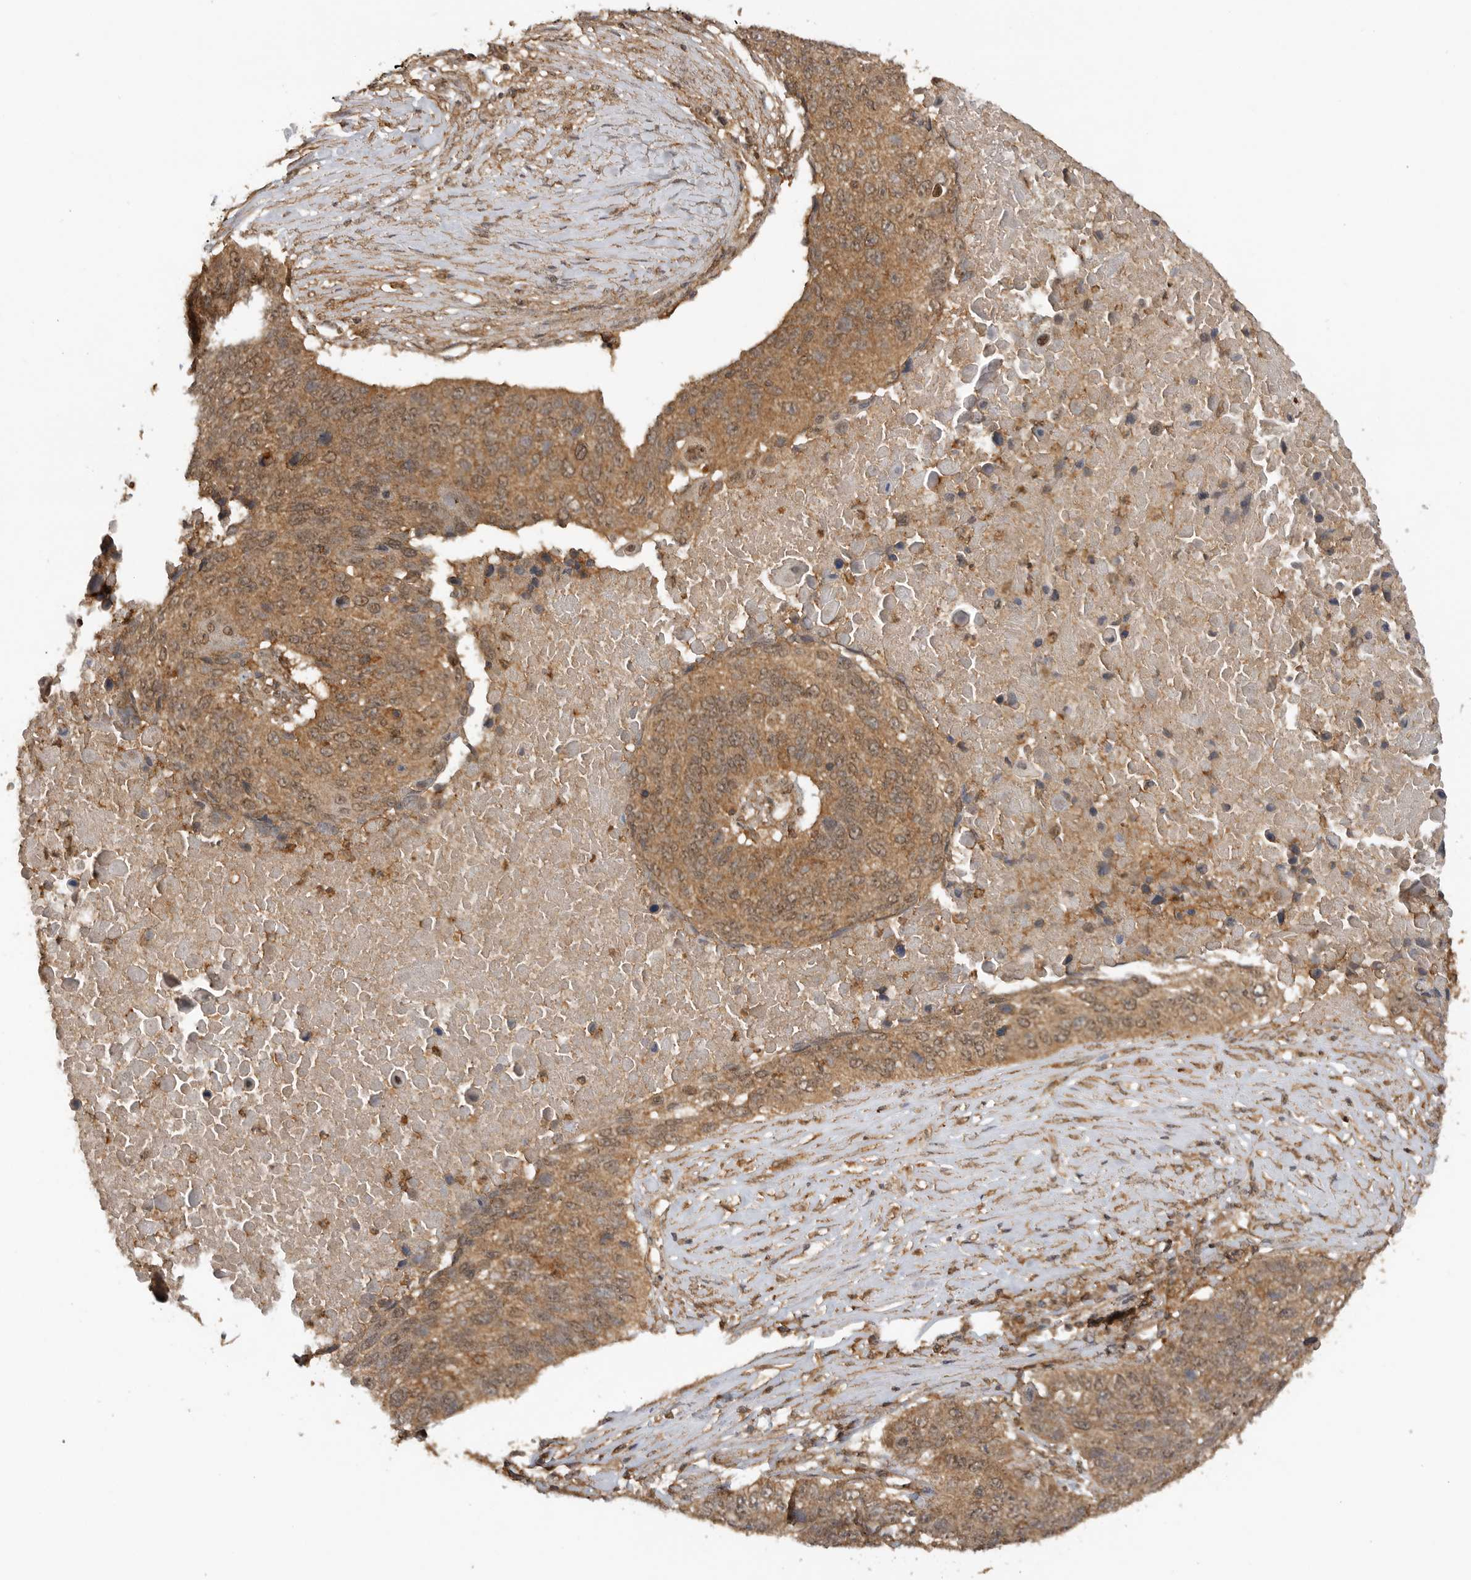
{"staining": {"intensity": "moderate", "quantity": ">75%", "location": "cytoplasmic/membranous"}, "tissue": "lung cancer", "cell_type": "Tumor cells", "image_type": "cancer", "snomed": [{"axis": "morphology", "description": "Squamous cell carcinoma, NOS"}, {"axis": "topography", "description": "Lung"}], "caption": "Lung squamous cell carcinoma stained for a protein (brown) demonstrates moderate cytoplasmic/membranous positive staining in about >75% of tumor cells.", "gene": "ICOSLG", "patient": {"sex": "male", "age": 66}}